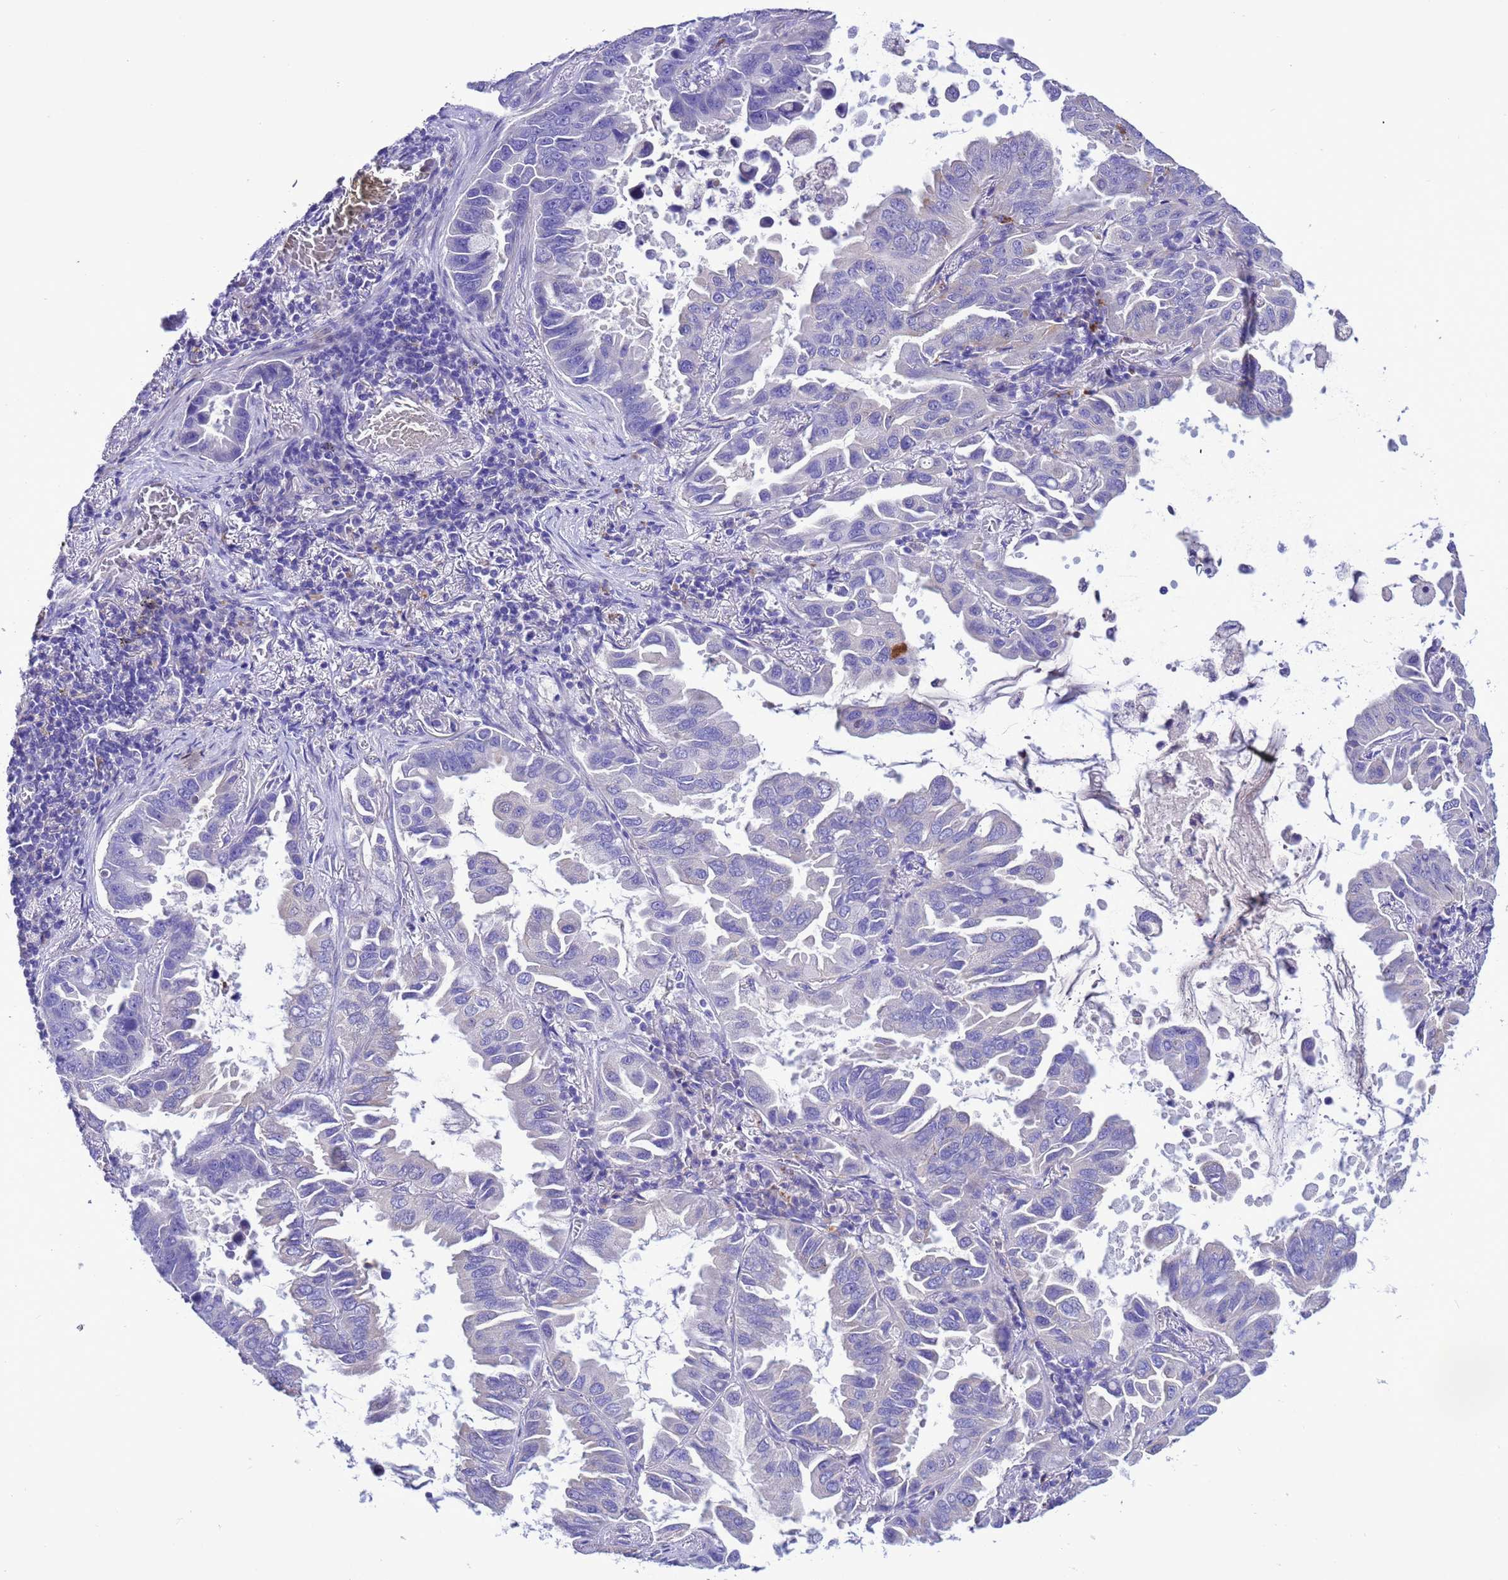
{"staining": {"intensity": "negative", "quantity": "none", "location": "none"}, "tissue": "lung cancer", "cell_type": "Tumor cells", "image_type": "cancer", "snomed": [{"axis": "morphology", "description": "Adenocarcinoma, NOS"}, {"axis": "topography", "description": "Lung"}], "caption": "An immunohistochemistry histopathology image of lung adenocarcinoma is shown. There is no staining in tumor cells of lung adenocarcinoma. (Stains: DAB (3,3'-diaminobenzidine) immunohistochemistry with hematoxylin counter stain, Microscopy: brightfield microscopy at high magnification).", "gene": "KICS2", "patient": {"sex": "male", "age": 64}}